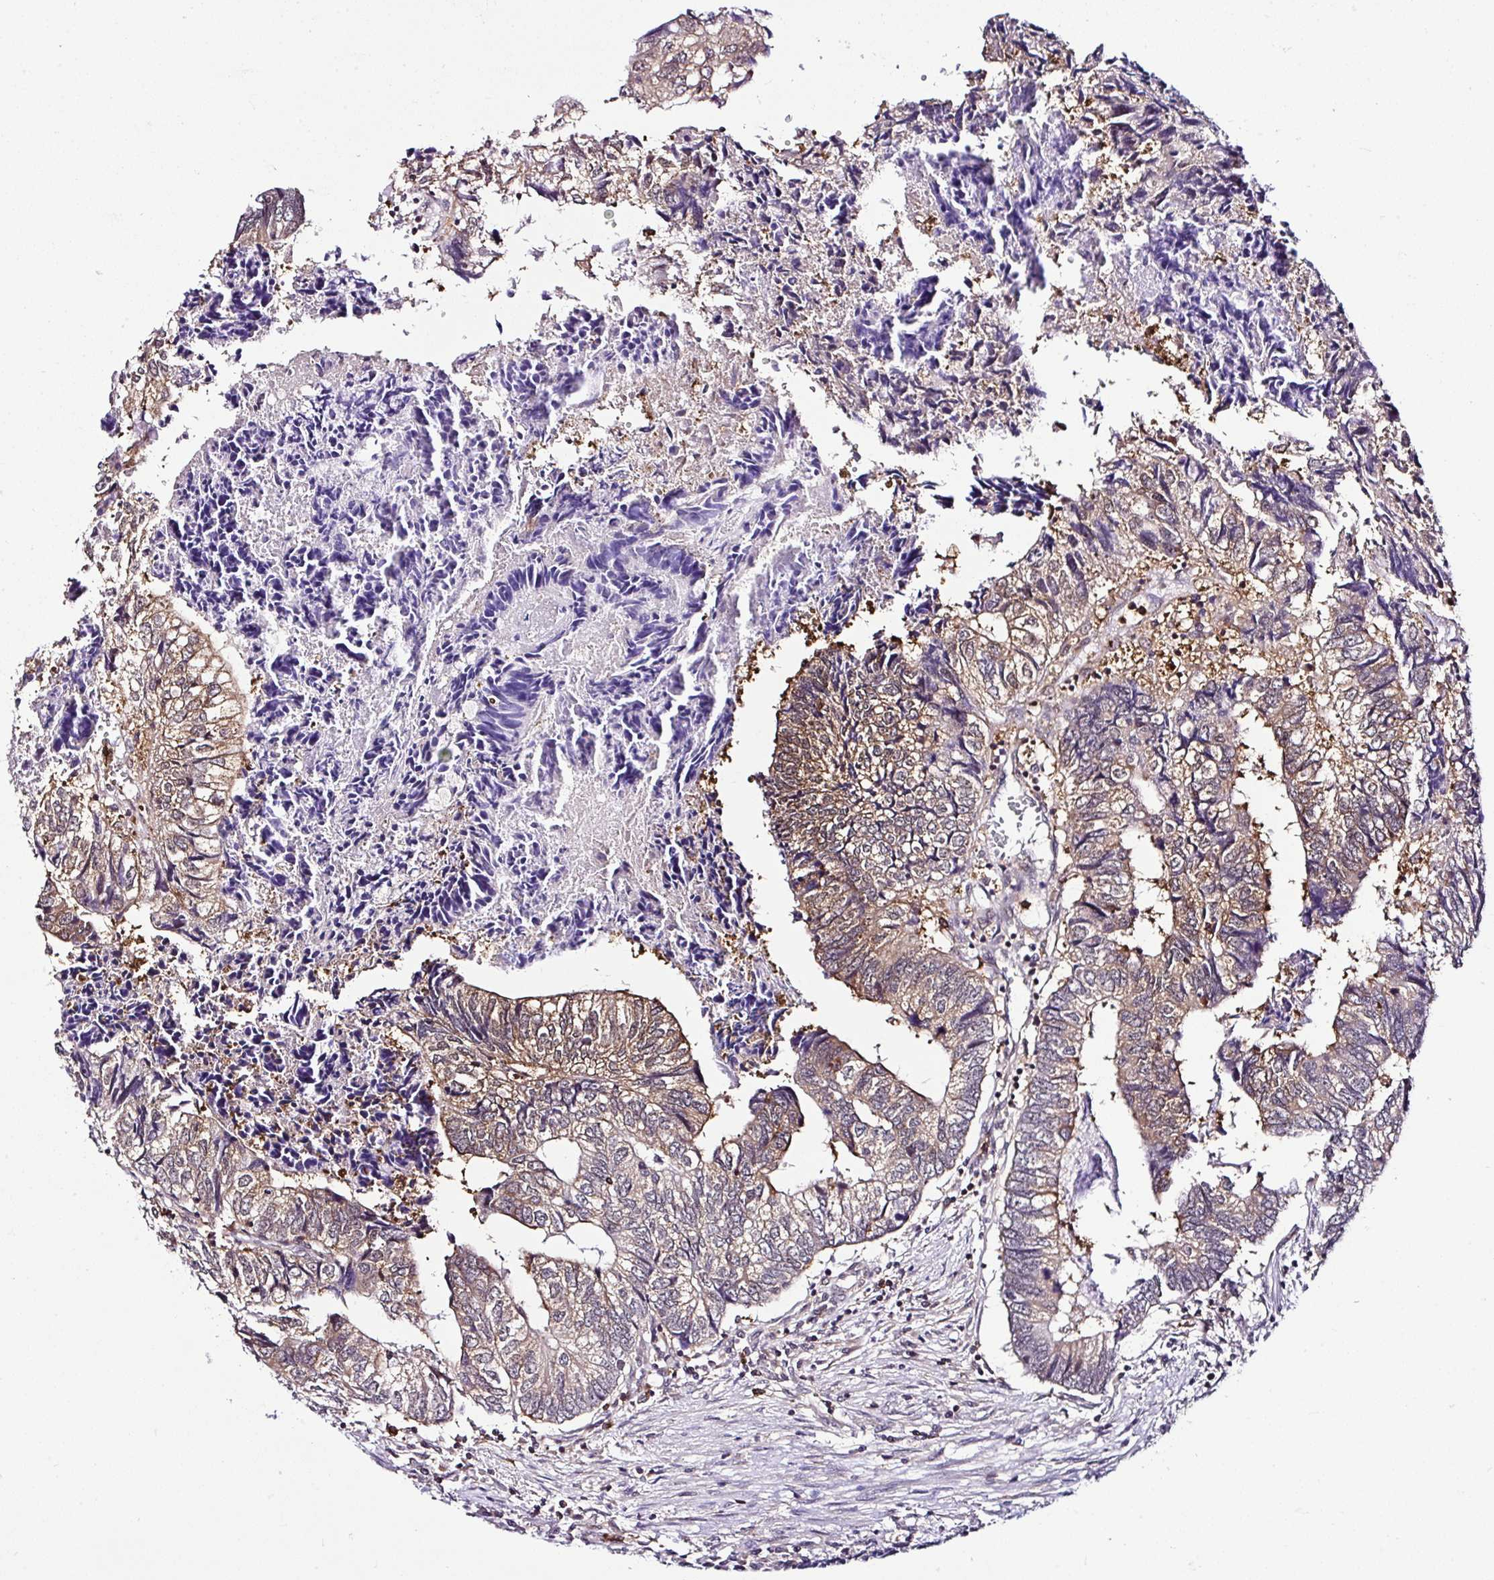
{"staining": {"intensity": "weak", "quantity": "25%-75%", "location": "cytoplasmic/membranous"}, "tissue": "colorectal cancer", "cell_type": "Tumor cells", "image_type": "cancer", "snomed": [{"axis": "morphology", "description": "Adenocarcinoma, NOS"}, {"axis": "topography", "description": "Colon"}], "caption": "This micrograph reveals colorectal adenocarcinoma stained with immunohistochemistry to label a protein in brown. The cytoplasmic/membranous of tumor cells show weak positivity for the protein. Nuclei are counter-stained blue.", "gene": "PIN4", "patient": {"sex": "male", "age": 86}}